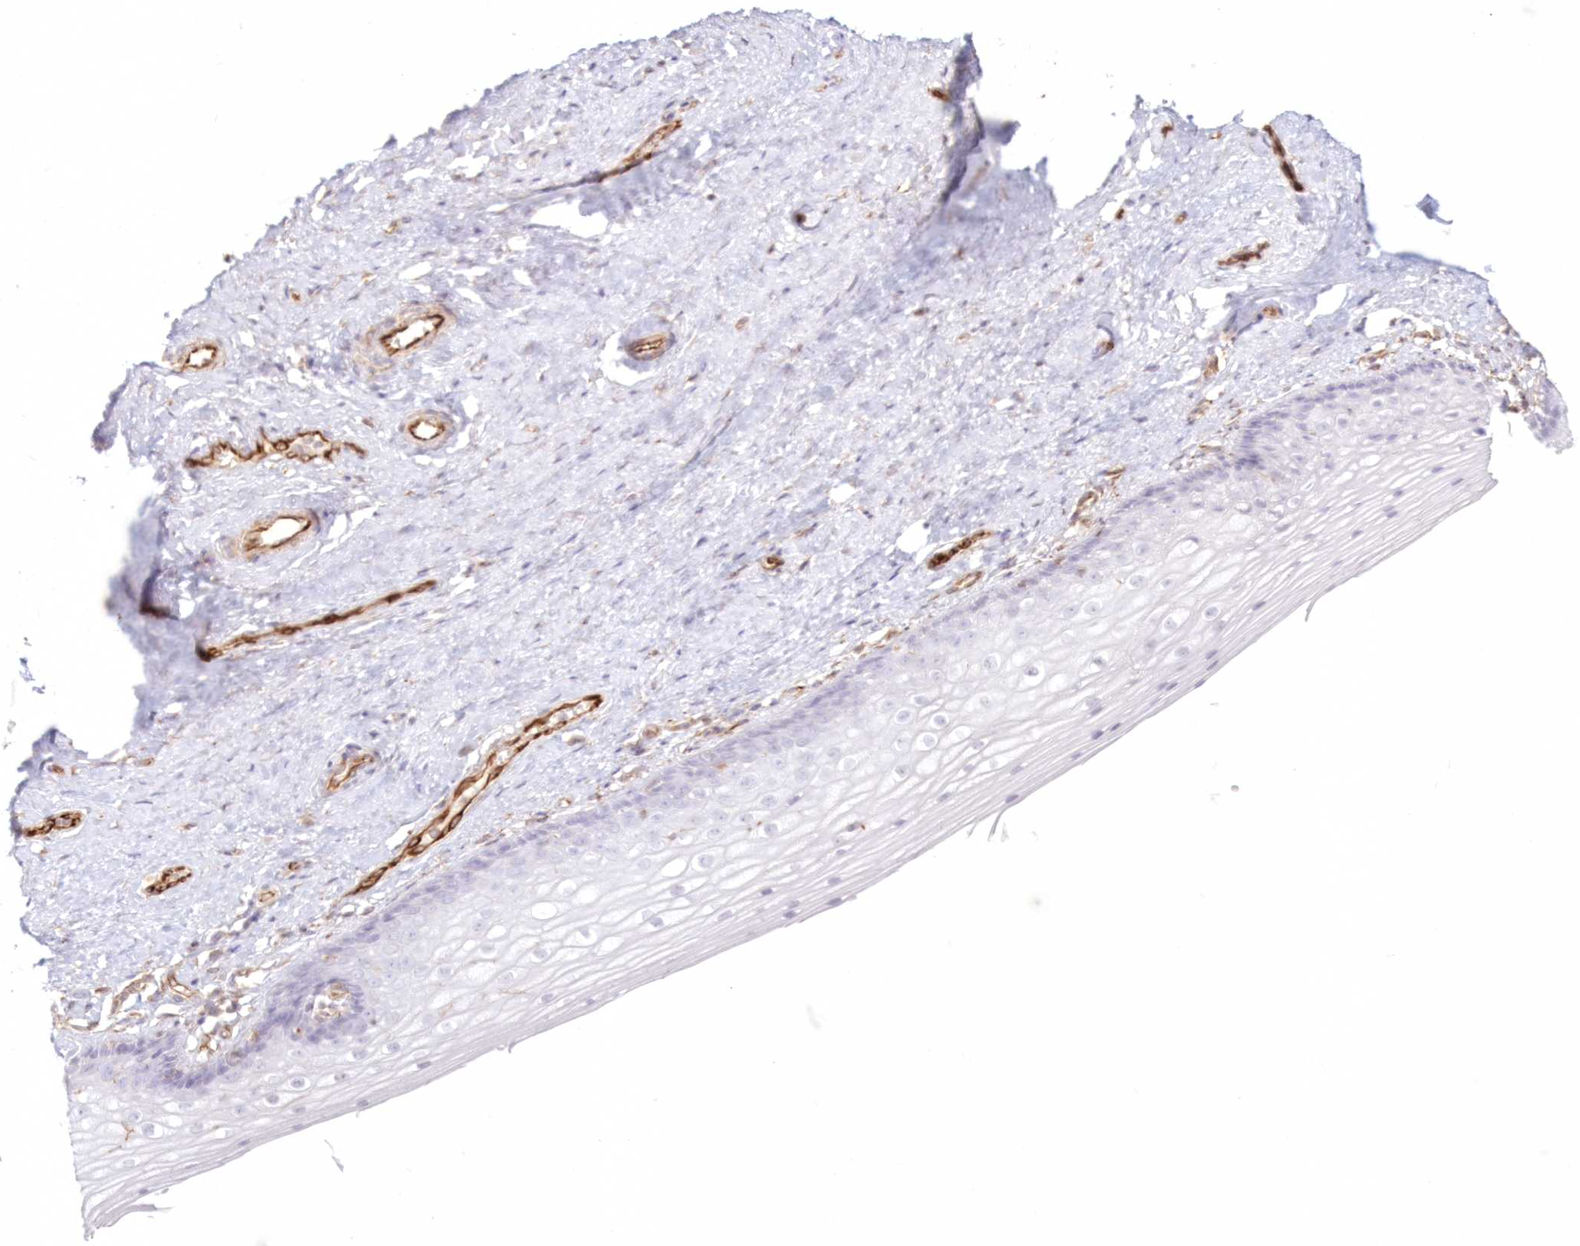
{"staining": {"intensity": "negative", "quantity": "none", "location": "none"}, "tissue": "vagina", "cell_type": "Squamous epithelial cells", "image_type": "normal", "snomed": [{"axis": "morphology", "description": "Normal tissue, NOS"}, {"axis": "topography", "description": "Vagina"}], "caption": "An immunohistochemistry image of unremarkable vagina is shown. There is no staining in squamous epithelial cells of vagina.", "gene": "DMRTB1", "patient": {"sex": "female", "age": 46}}